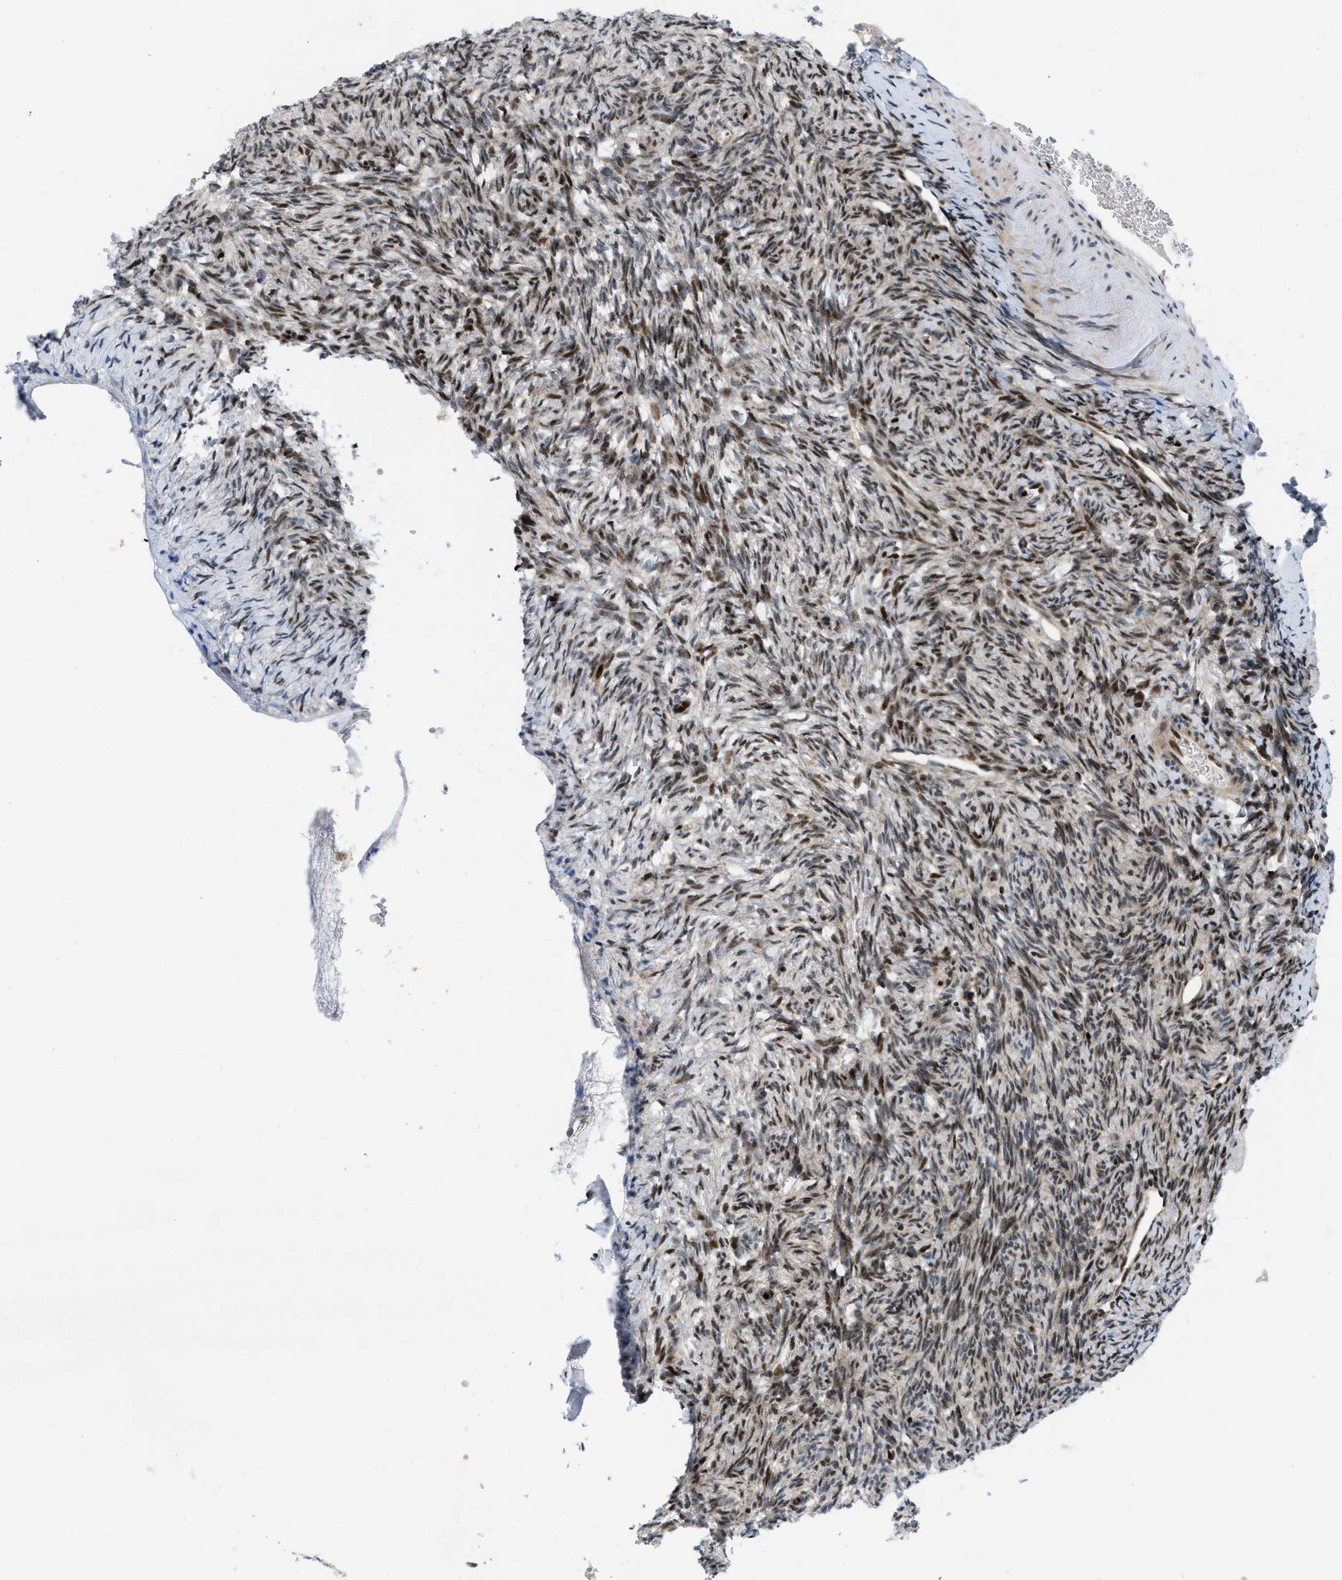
{"staining": {"intensity": "strong", "quantity": ">75%", "location": "cytoplasmic/membranous,nuclear"}, "tissue": "ovary", "cell_type": "Follicle cells", "image_type": "normal", "snomed": [{"axis": "morphology", "description": "Normal tissue, NOS"}, {"axis": "topography", "description": "Ovary"}], "caption": "IHC image of normal ovary stained for a protein (brown), which exhibits high levels of strong cytoplasmic/membranous,nuclear expression in about >75% of follicle cells.", "gene": "PPP2CB", "patient": {"sex": "female", "age": 33}}